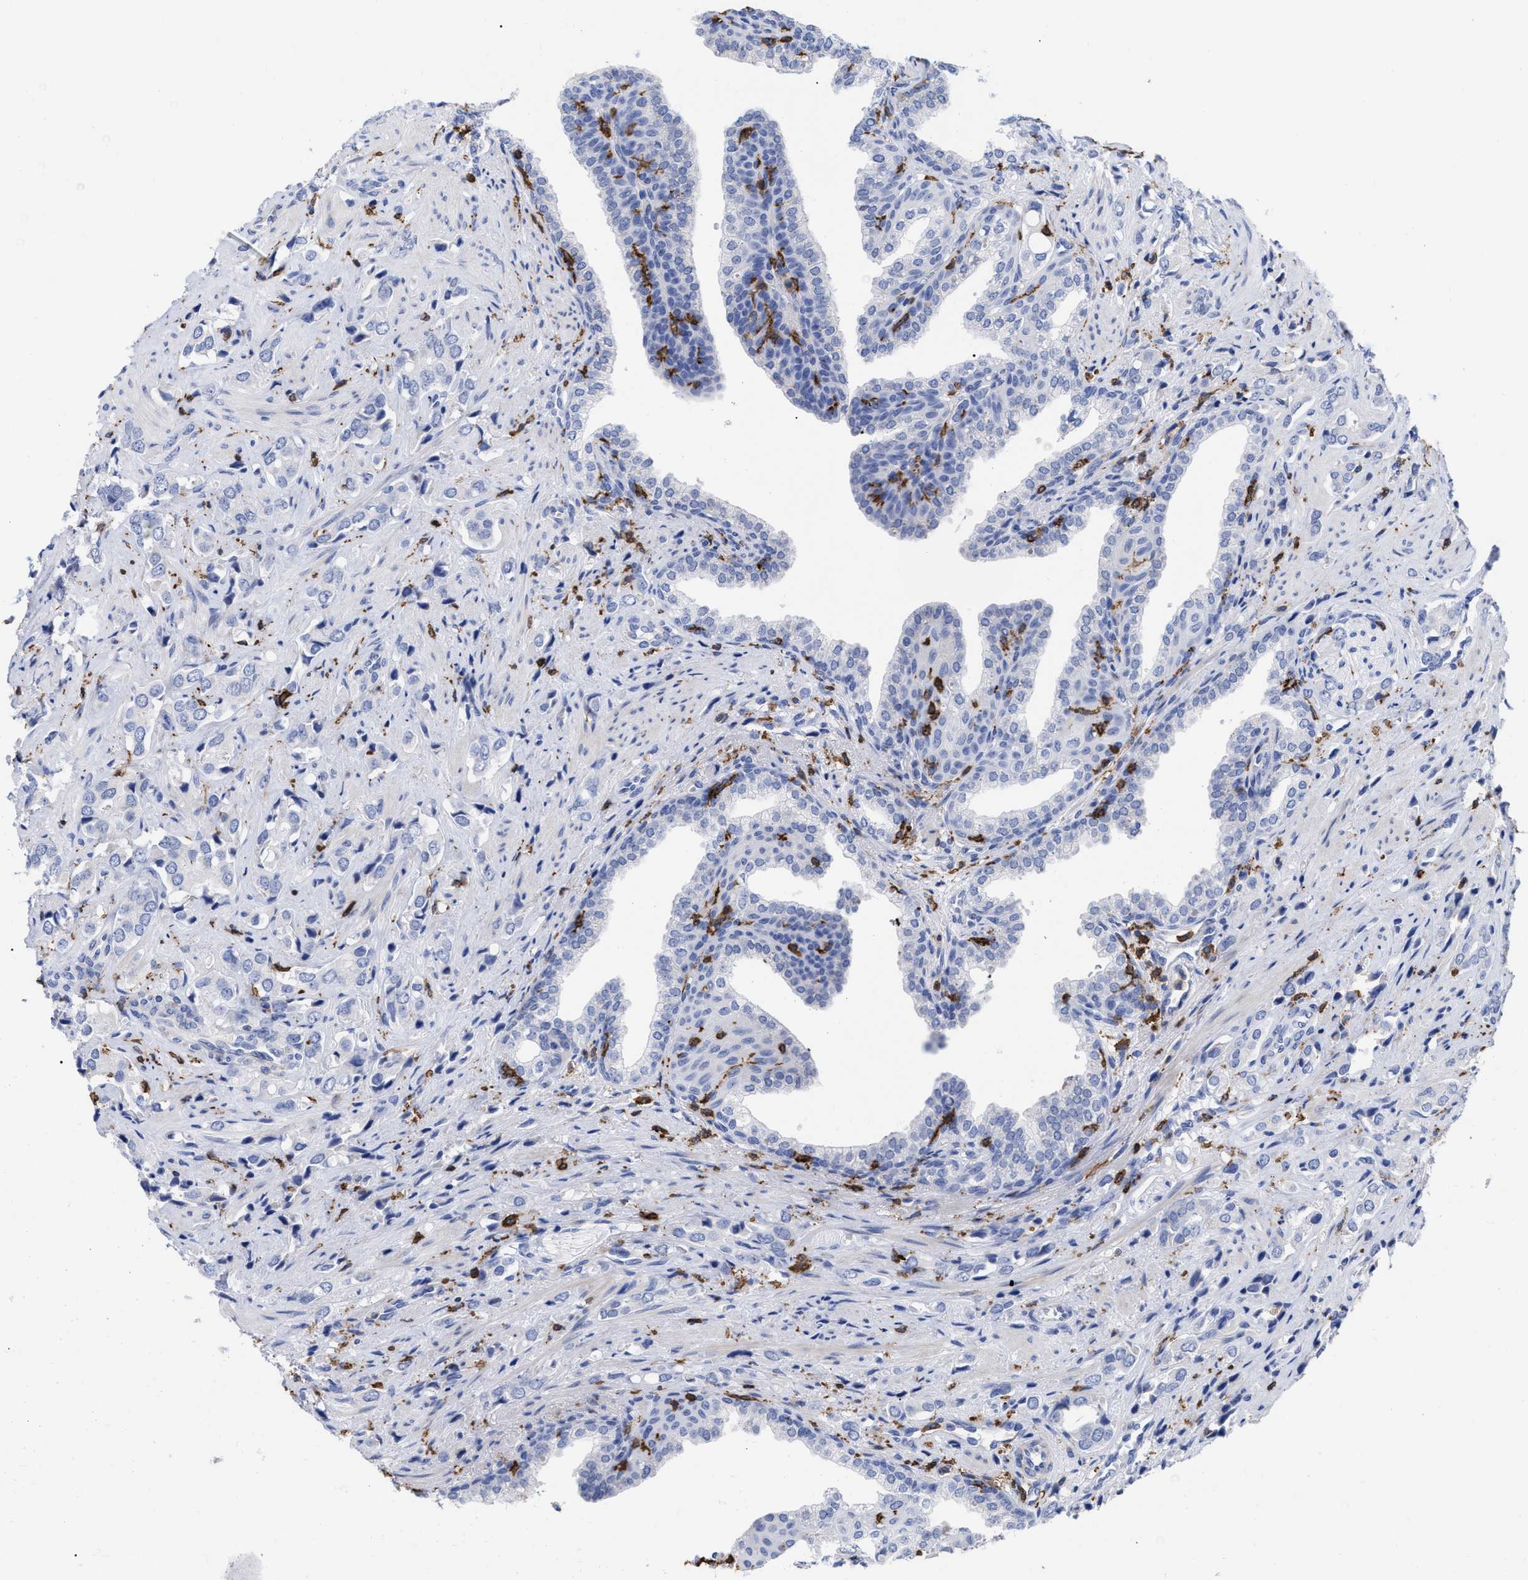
{"staining": {"intensity": "negative", "quantity": "none", "location": "none"}, "tissue": "prostate cancer", "cell_type": "Tumor cells", "image_type": "cancer", "snomed": [{"axis": "morphology", "description": "Adenocarcinoma, High grade"}, {"axis": "topography", "description": "Prostate"}], "caption": "Tumor cells show no significant staining in prostate high-grade adenocarcinoma.", "gene": "HCLS1", "patient": {"sex": "male", "age": 52}}